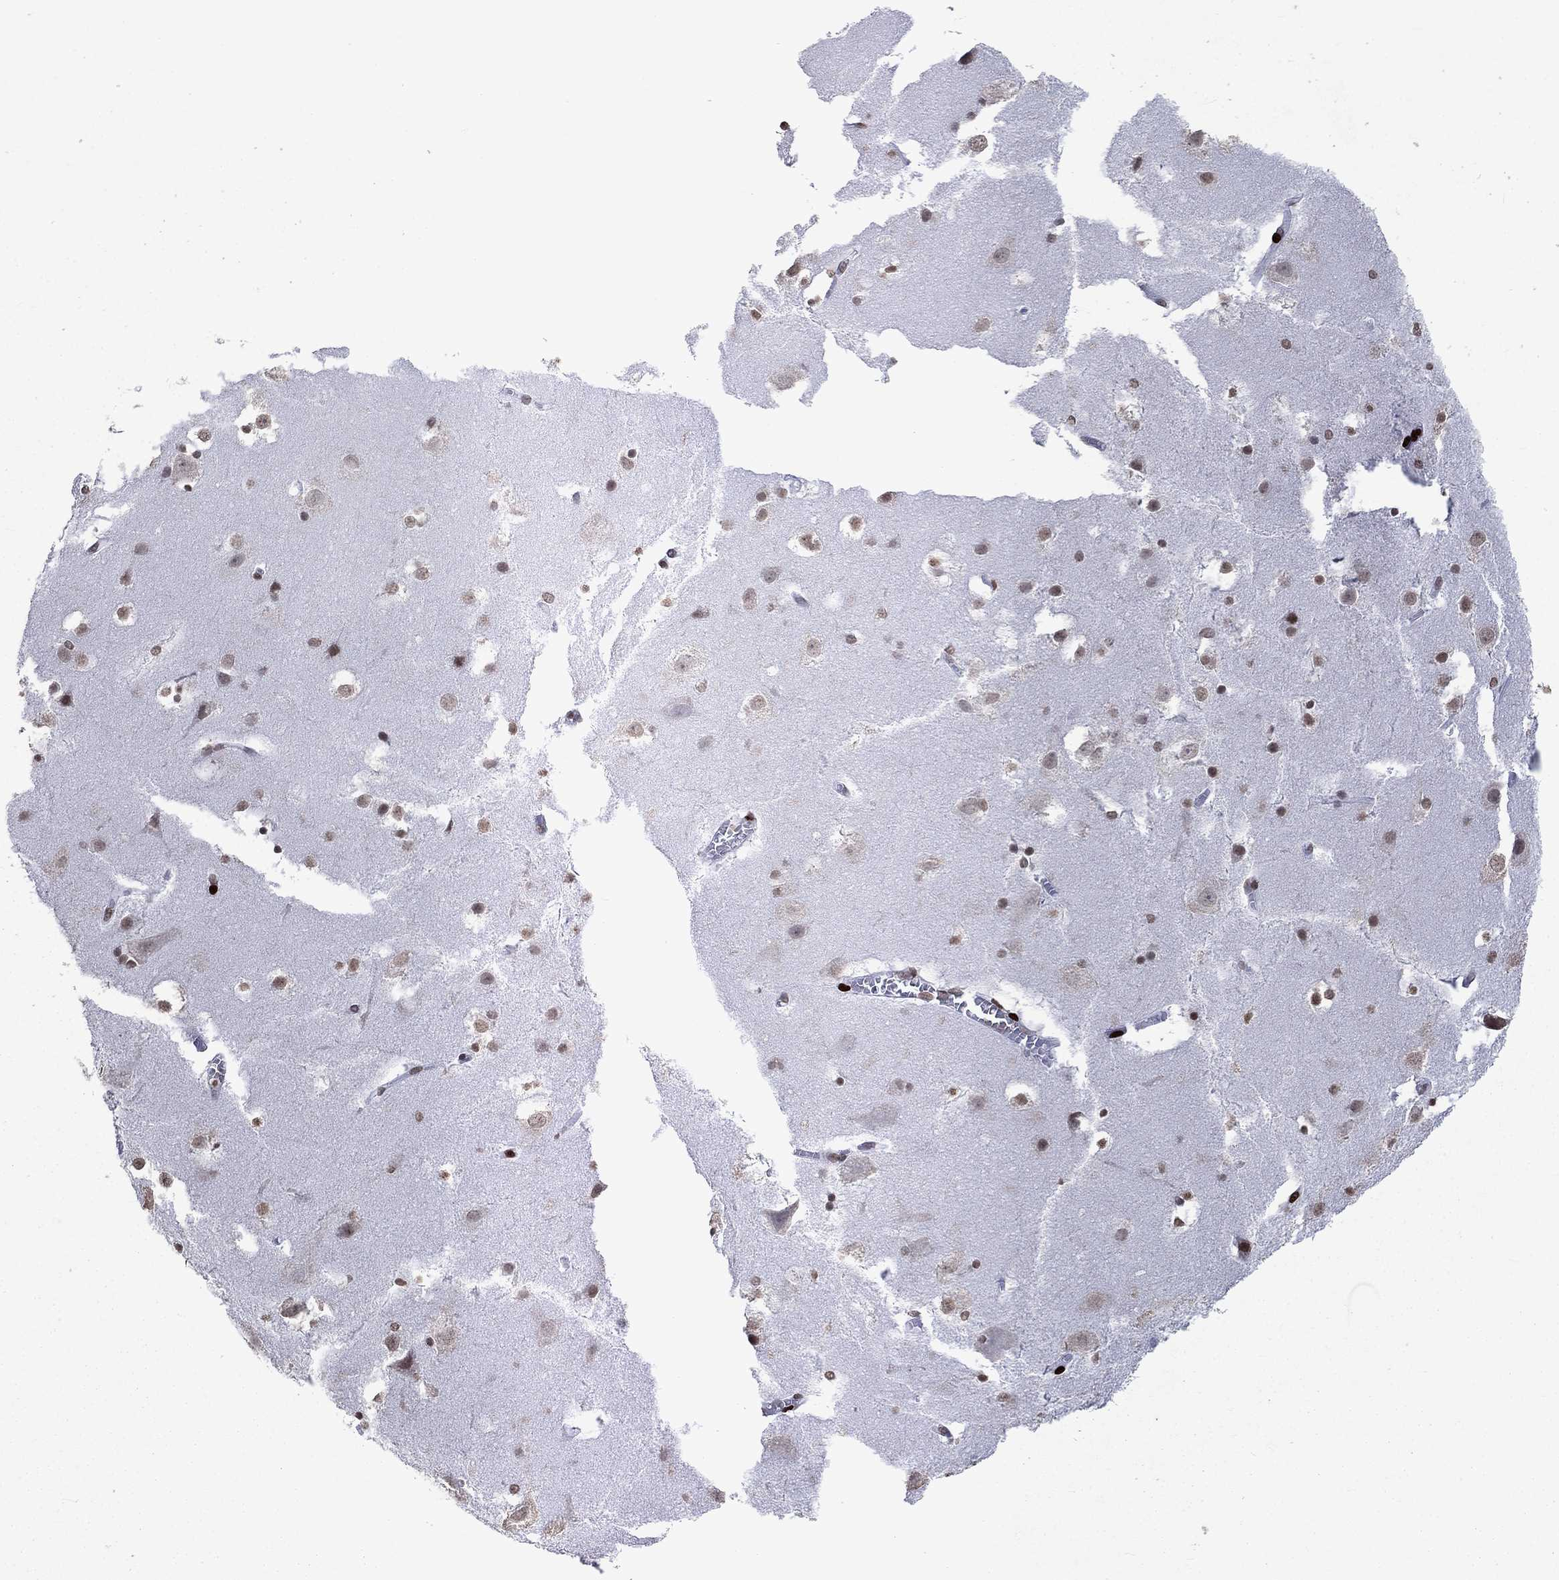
{"staining": {"intensity": "moderate", "quantity": "<25%", "location": "nuclear"}, "tissue": "hippocampus", "cell_type": "Glial cells", "image_type": "normal", "snomed": [{"axis": "morphology", "description": "Normal tissue, NOS"}, {"axis": "topography", "description": "Hippocampus"}], "caption": "Immunohistochemistry of unremarkable human hippocampus demonstrates low levels of moderate nuclear expression in about <25% of glial cells.", "gene": "SRSF3", "patient": {"sex": "male", "age": 45}}